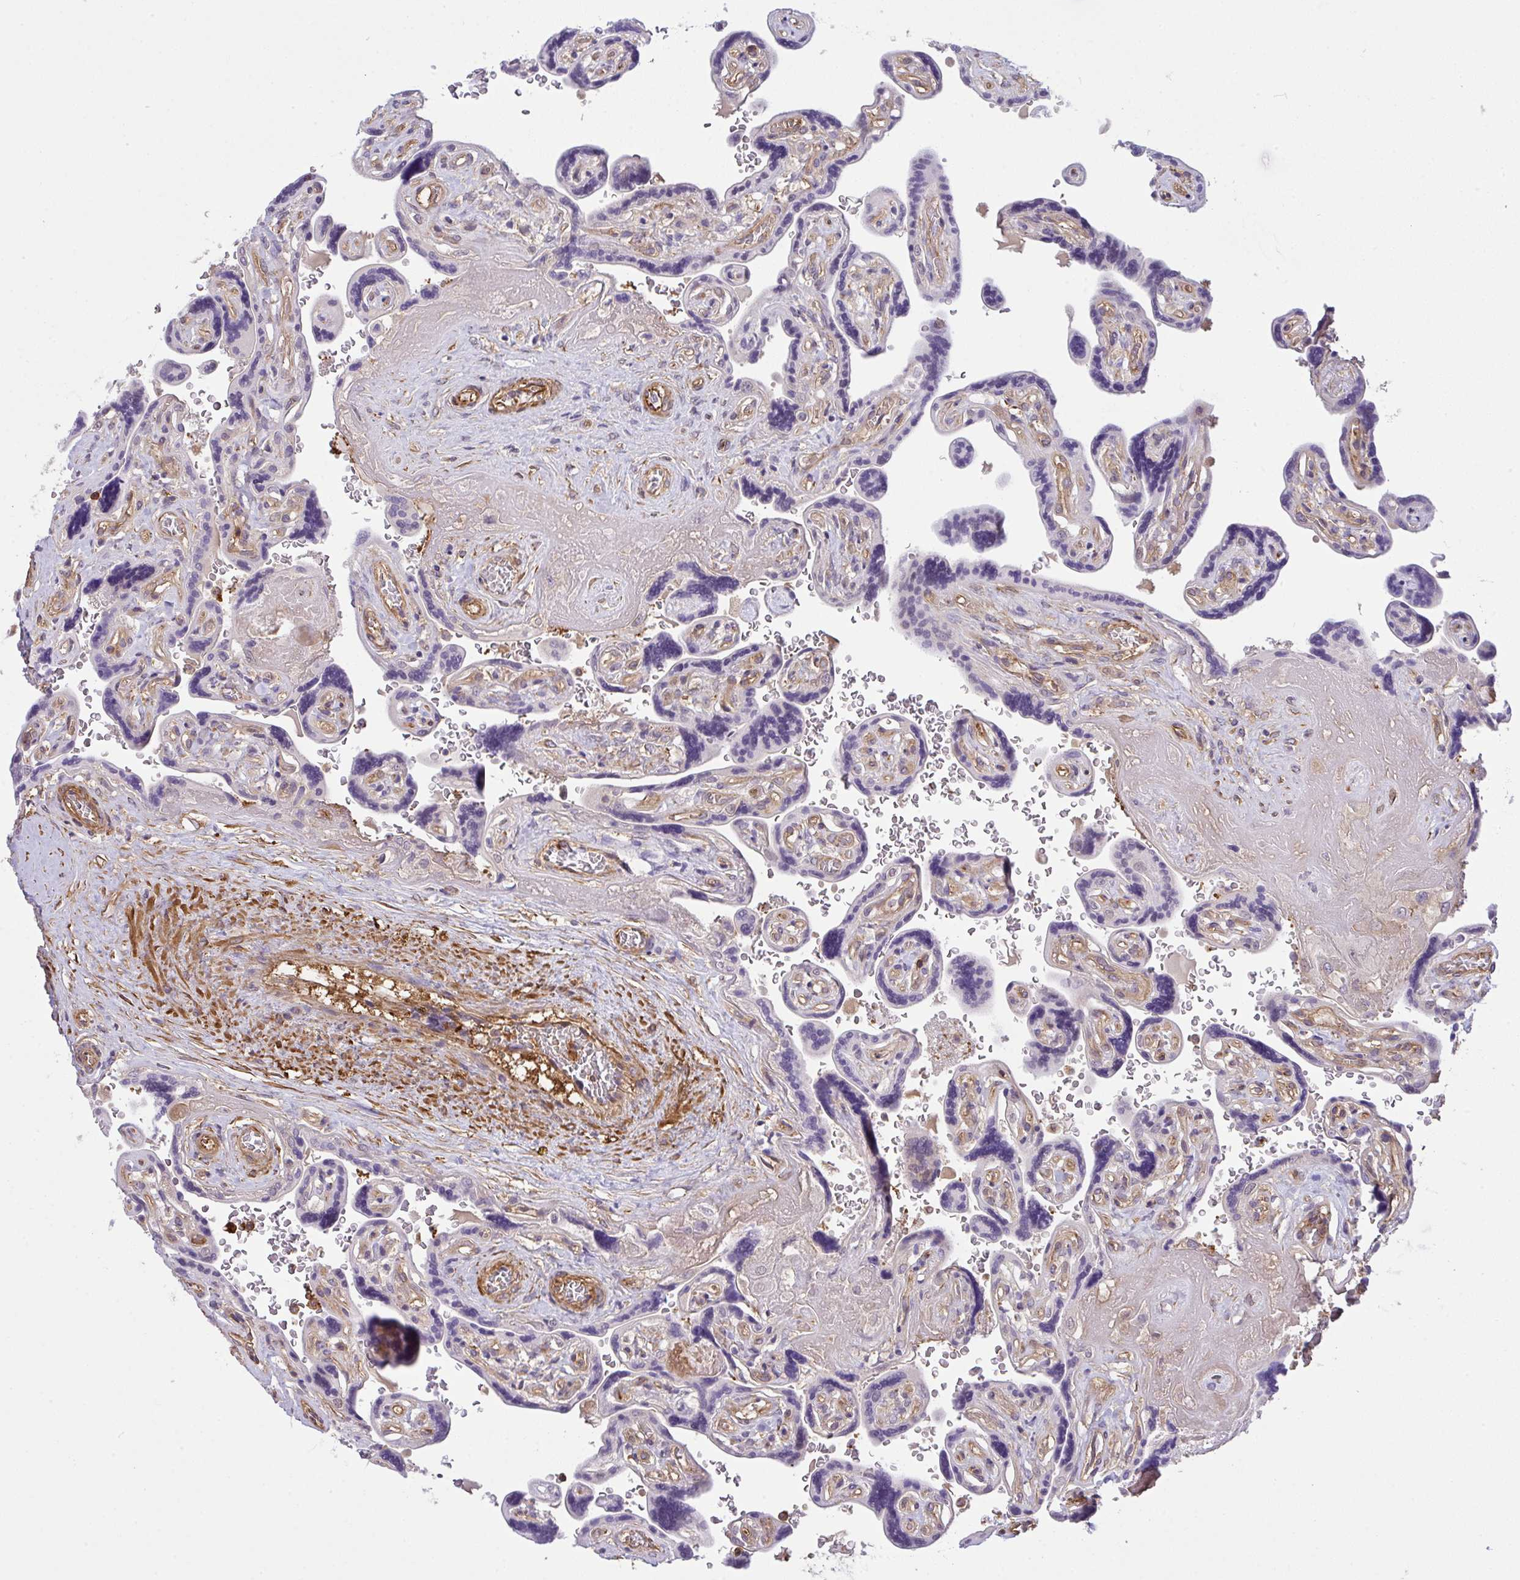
{"staining": {"intensity": "moderate", "quantity": "25%-75%", "location": "cytoplasmic/membranous"}, "tissue": "placenta", "cell_type": "Decidual cells", "image_type": "normal", "snomed": [{"axis": "morphology", "description": "Normal tissue, NOS"}, {"axis": "topography", "description": "Placenta"}], "caption": "Placenta stained with a brown dye exhibits moderate cytoplasmic/membranous positive expression in approximately 25%-75% of decidual cells.", "gene": "TMEM229A", "patient": {"sex": "female", "age": 32}}